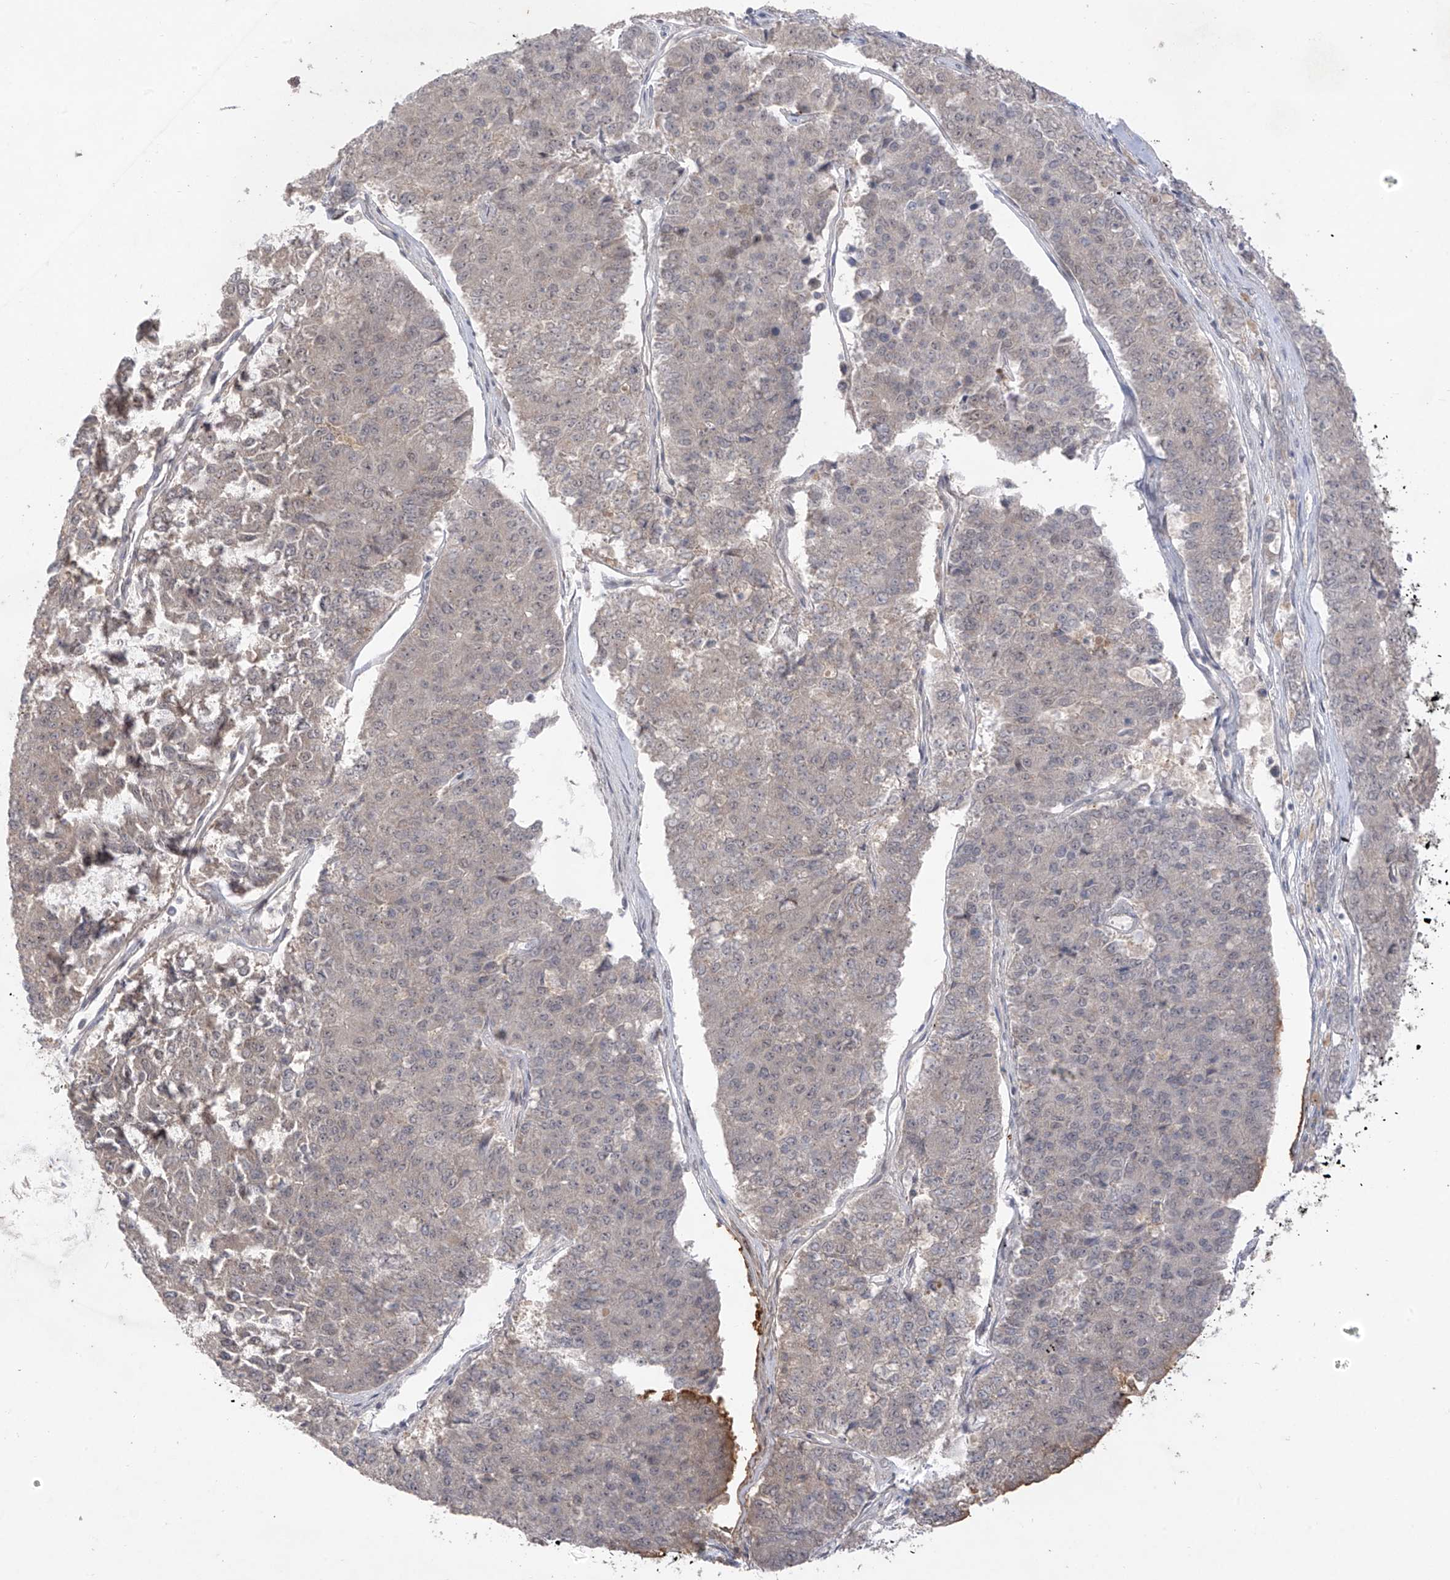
{"staining": {"intensity": "negative", "quantity": "none", "location": "none"}, "tissue": "pancreatic cancer", "cell_type": "Tumor cells", "image_type": "cancer", "snomed": [{"axis": "morphology", "description": "Adenocarcinoma, NOS"}, {"axis": "topography", "description": "Pancreas"}], "caption": "The image exhibits no staining of tumor cells in pancreatic cancer (adenocarcinoma). Nuclei are stained in blue.", "gene": "OGT", "patient": {"sex": "male", "age": 50}}